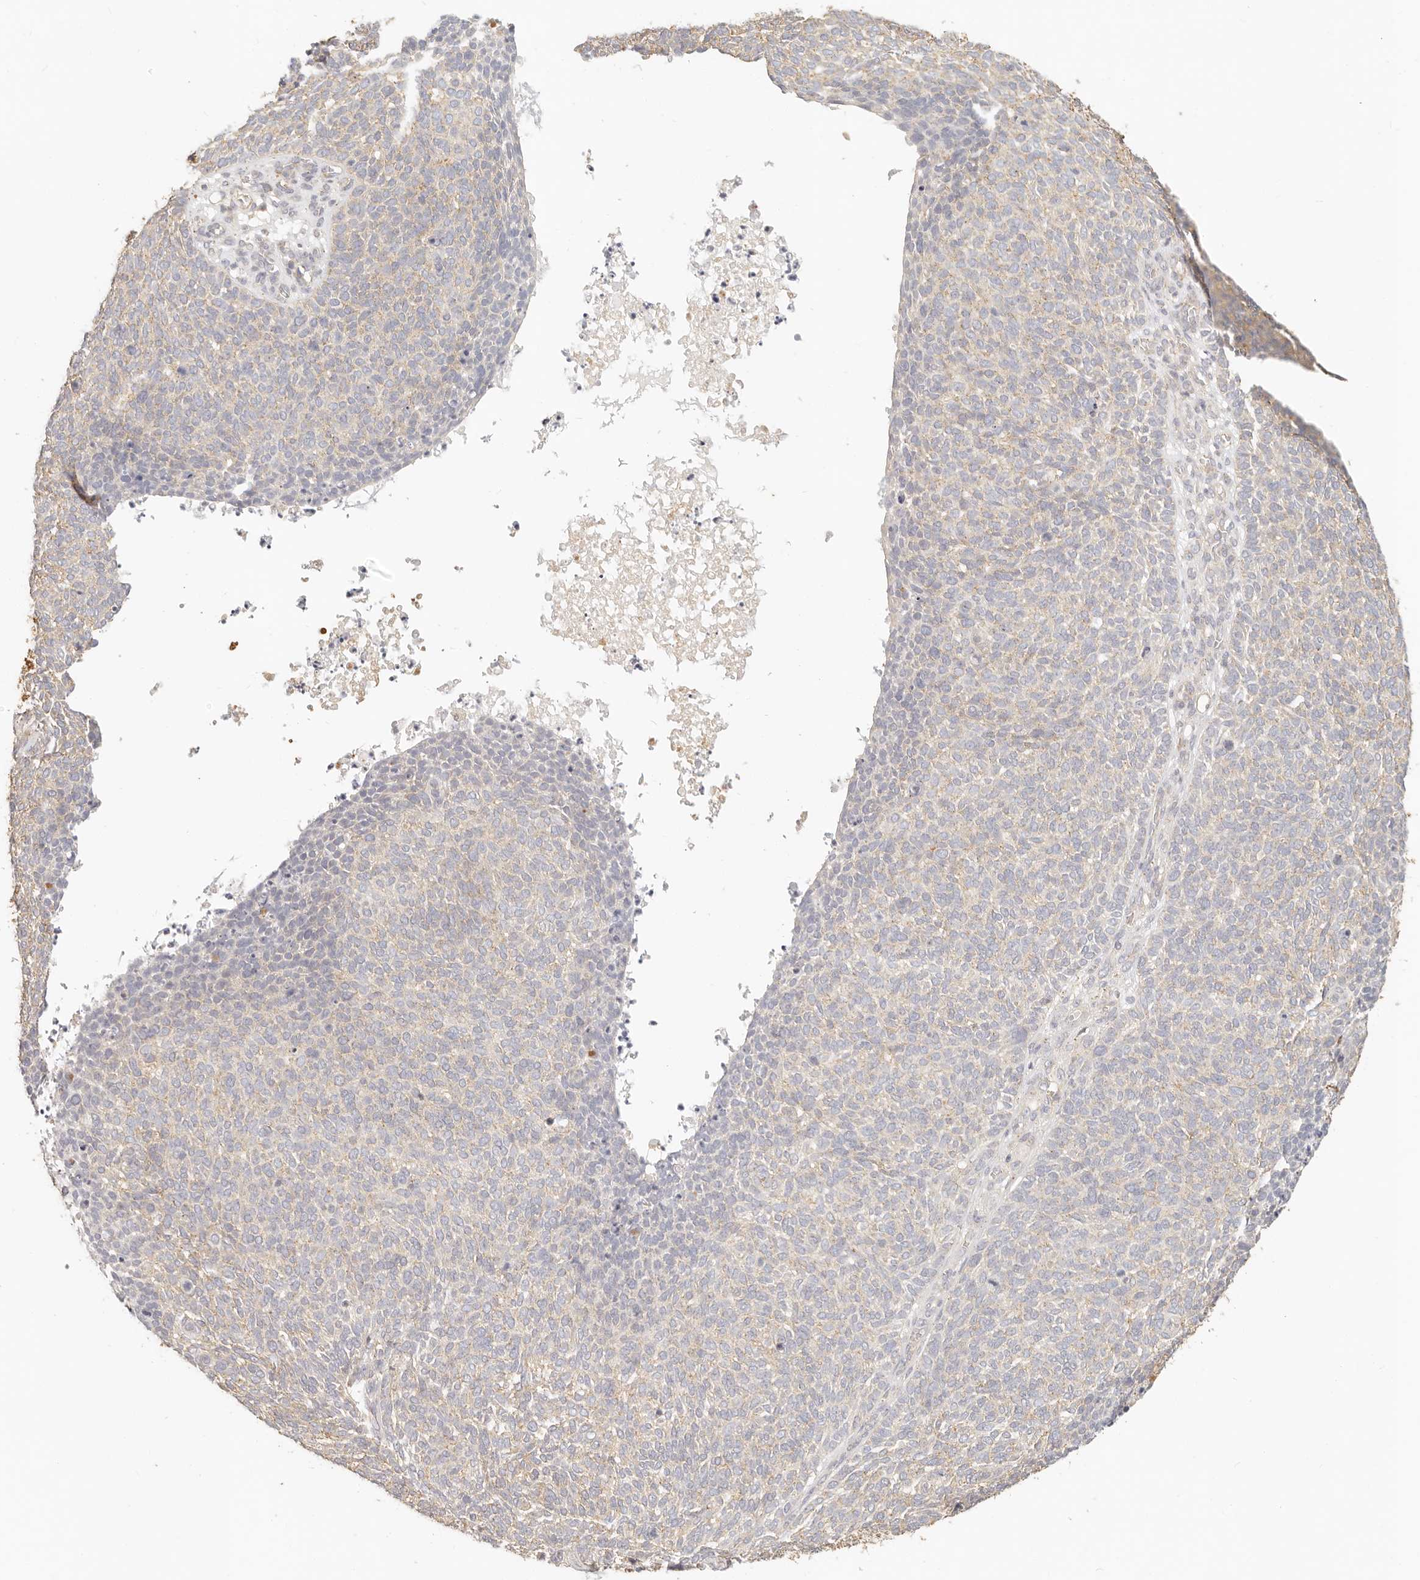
{"staining": {"intensity": "moderate", "quantity": "<25%", "location": "cytoplasmic/membranous"}, "tissue": "skin cancer", "cell_type": "Tumor cells", "image_type": "cancer", "snomed": [{"axis": "morphology", "description": "Squamous cell carcinoma, NOS"}, {"axis": "topography", "description": "Skin"}], "caption": "Skin cancer (squamous cell carcinoma) was stained to show a protein in brown. There is low levels of moderate cytoplasmic/membranous expression in about <25% of tumor cells.", "gene": "CNMD", "patient": {"sex": "female", "age": 90}}